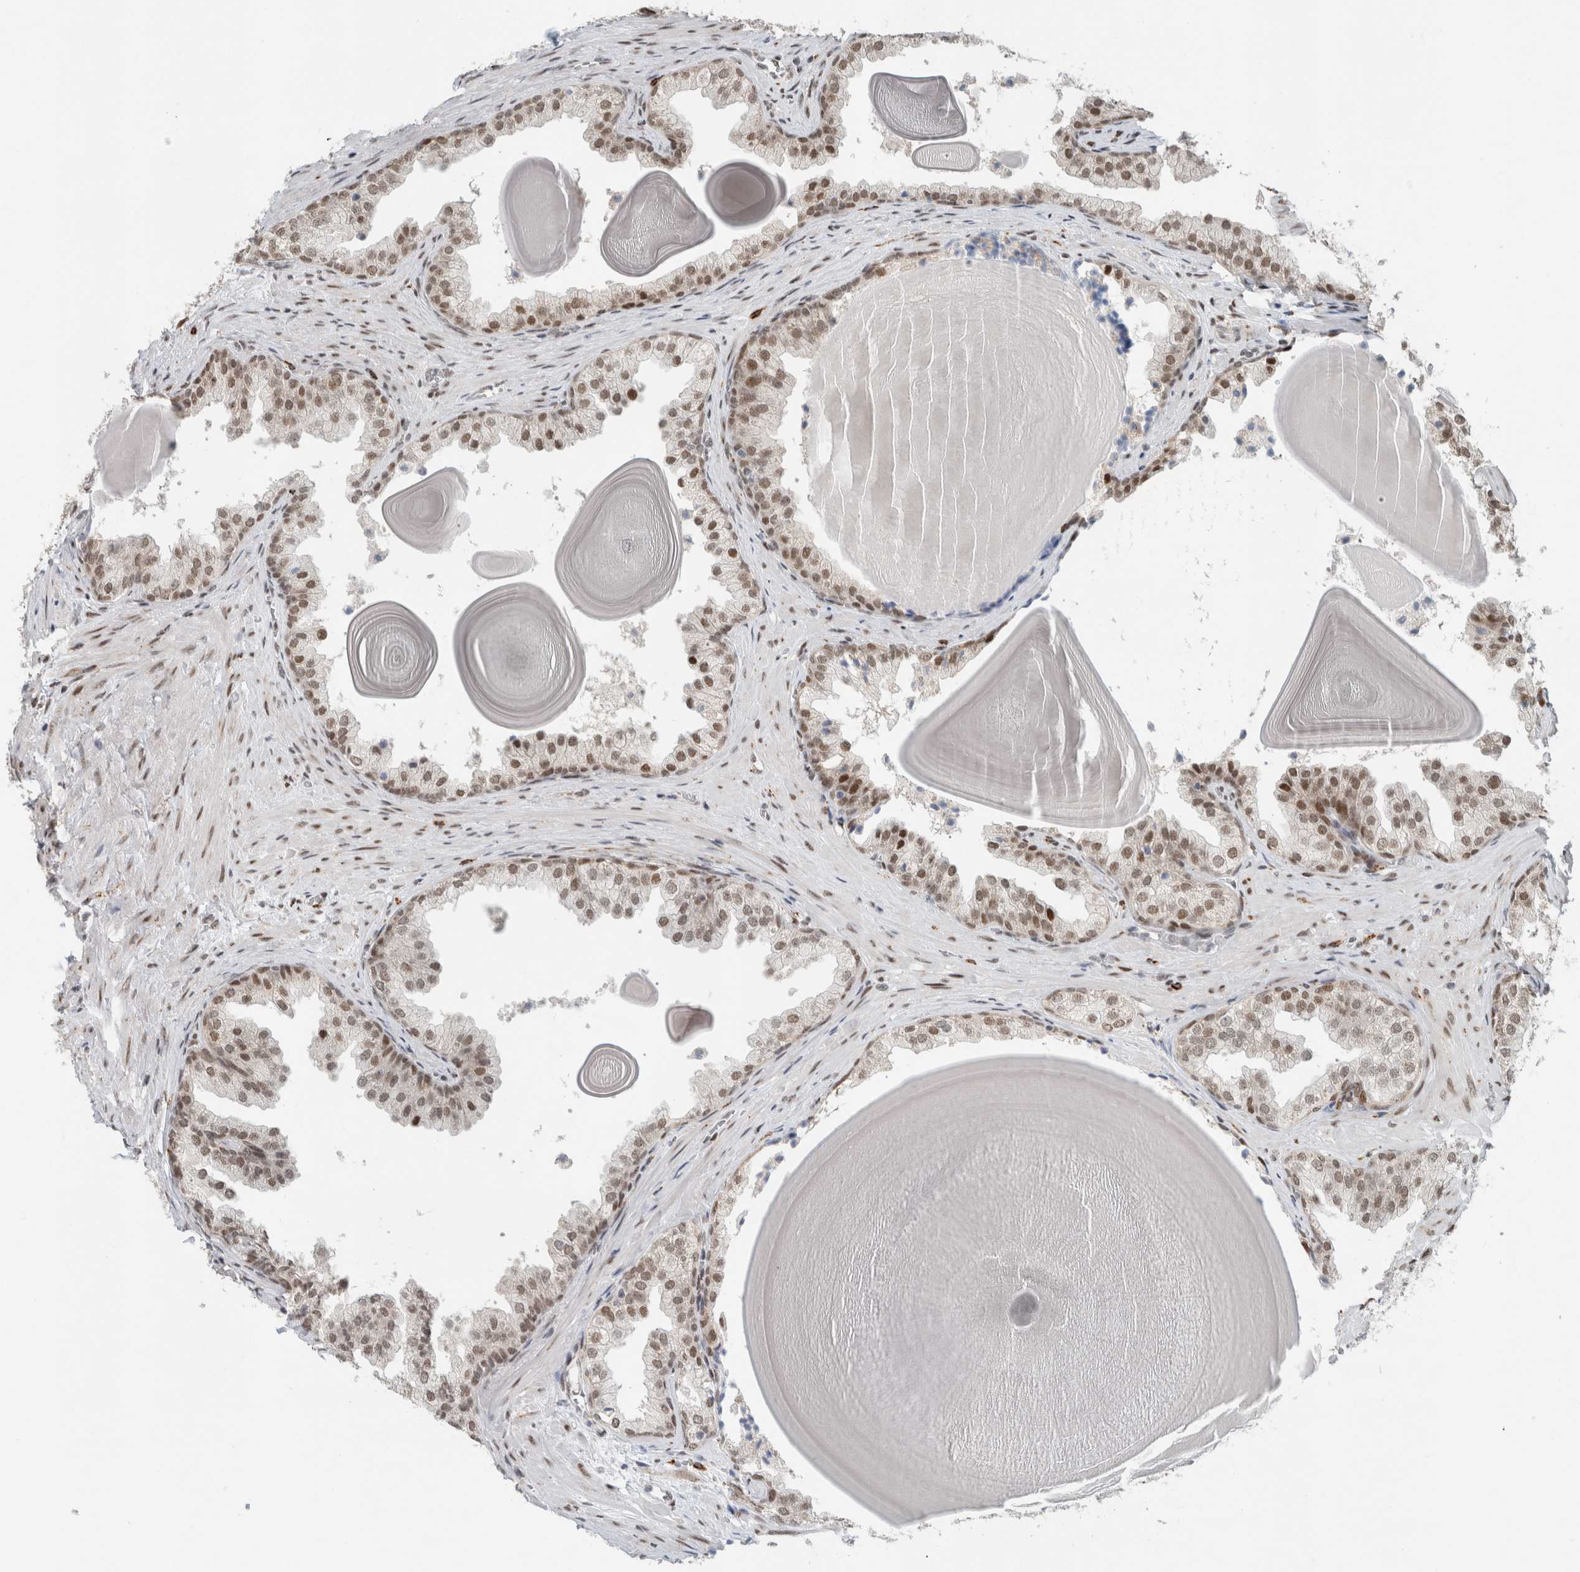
{"staining": {"intensity": "moderate", "quantity": ">75%", "location": "nuclear"}, "tissue": "prostate", "cell_type": "Glandular cells", "image_type": "normal", "snomed": [{"axis": "morphology", "description": "Normal tissue, NOS"}, {"axis": "topography", "description": "Prostate"}], "caption": "The photomicrograph exhibits staining of benign prostate, revealing moderate nuclear protein expression (brown color) within glandular cells.", "gene": "HNRNPR", "patient": {"sex": "male", "age": 48}}